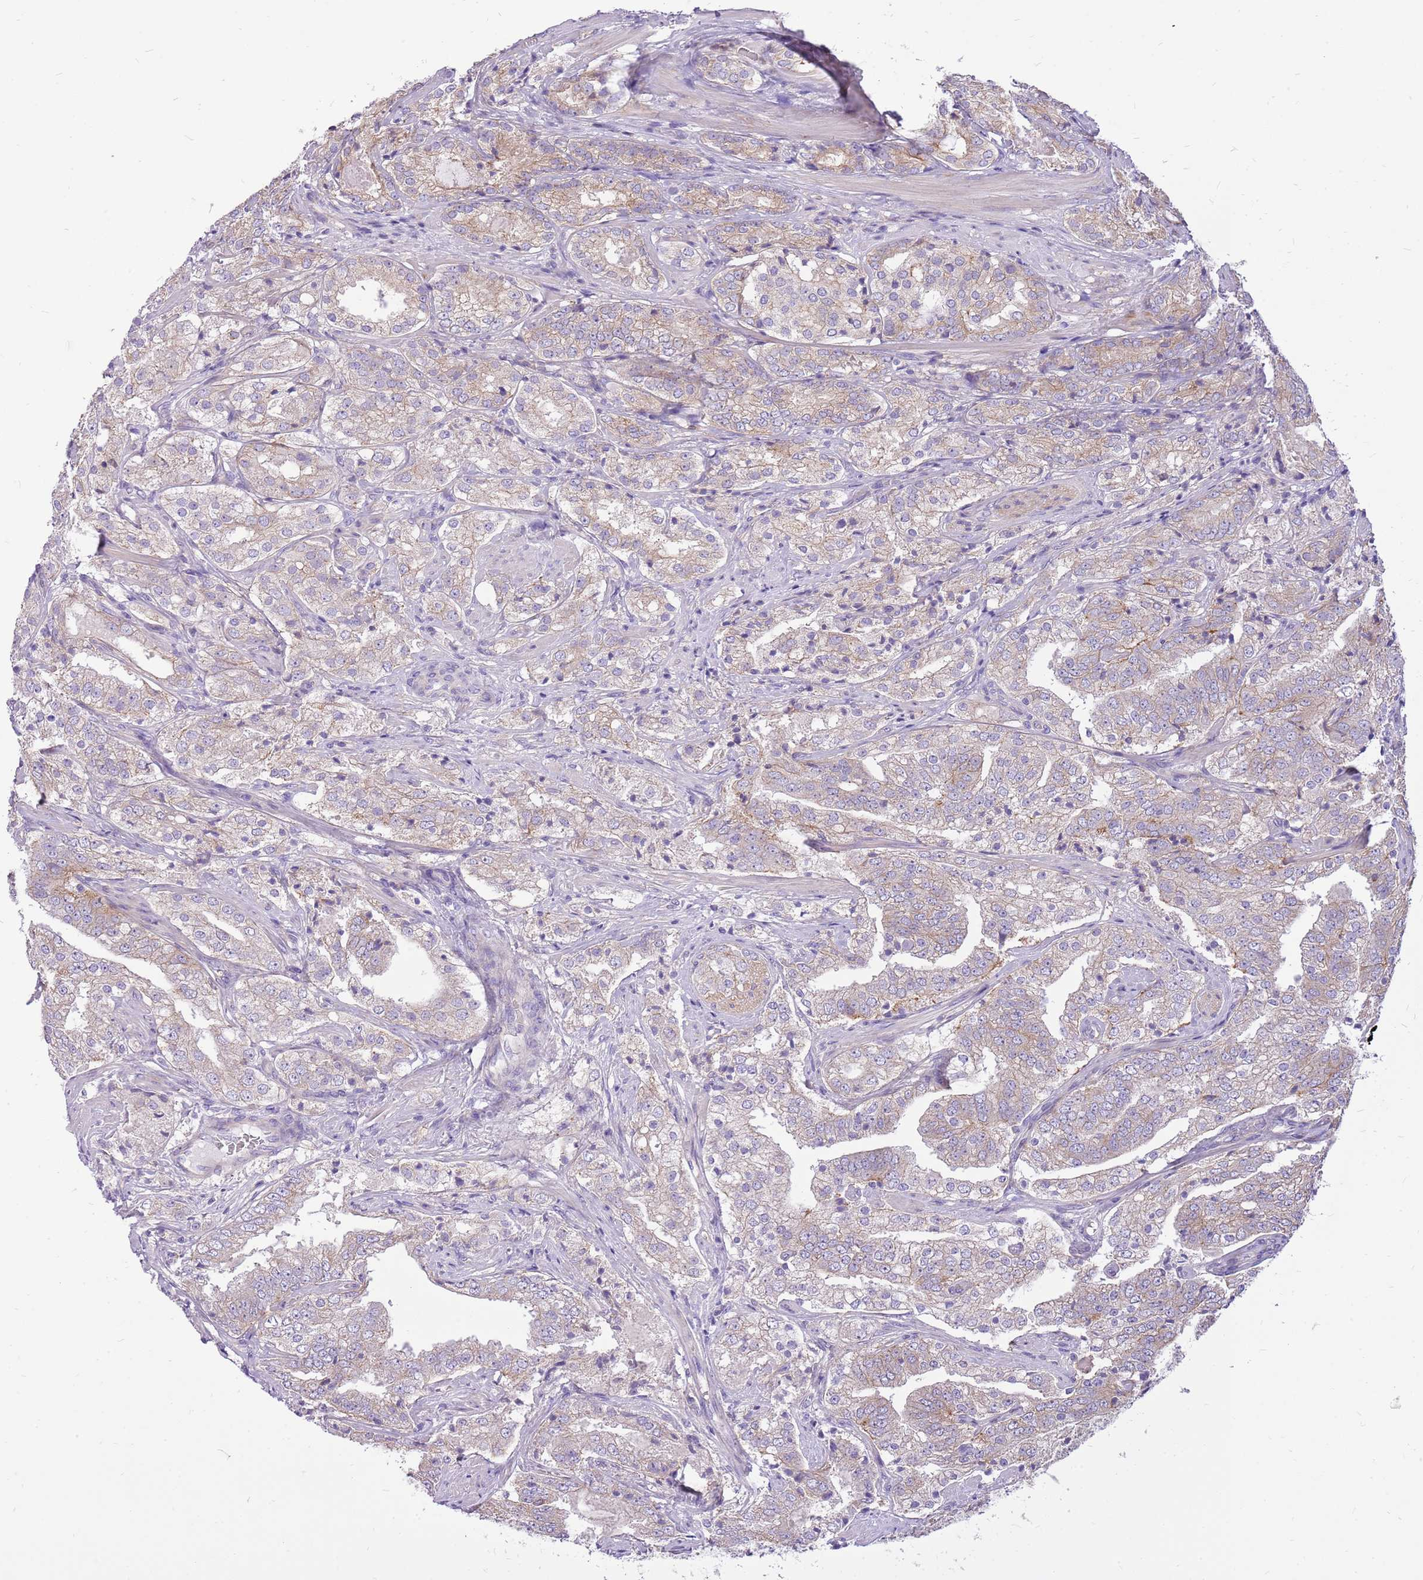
{"staining": {"intensity": "weak", "quantity": "25%-75%", "location": "cytoplasmic/membranous"}, "tissue": "prostate cancer", "cell_type": "Tumor cells", "image_type": "cancer", "snomed": [{"axis": "morphology", "description": "Adenocarcinoma, High grade"}, {"axis": "topography", "description": "Prostate"}], "caption": "Tumor cells demonstrate low levels of weak cytoplasmic/membranous positivity in about 25%-75% of cells in prostate cancer.", "gene": "WDR90", "patient": {"sex": "male", "age": 63}}